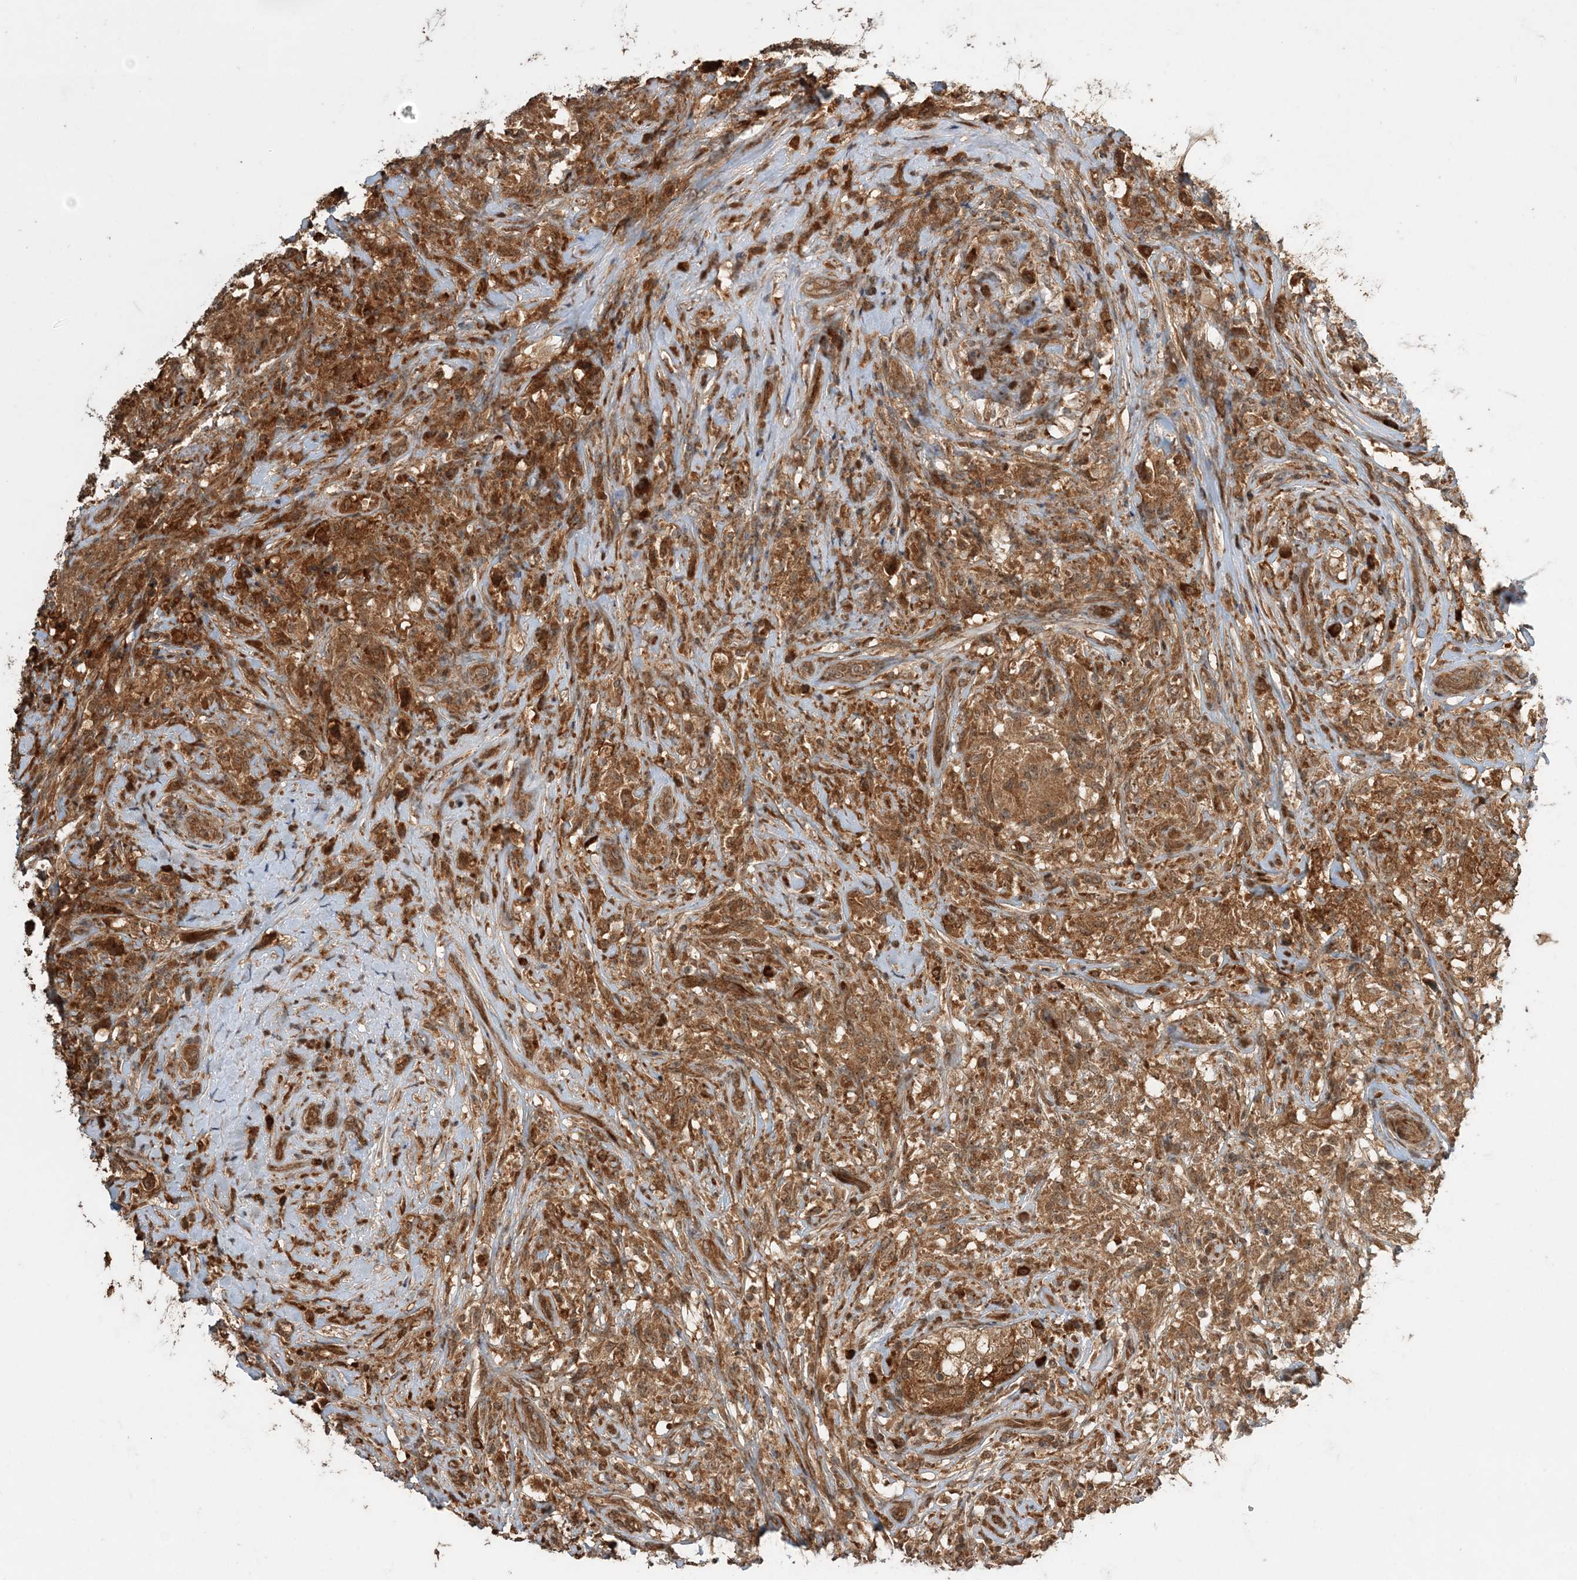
{"staining": {"intensity": "moderate", "quantity": ">75%", "location": "cytoplasmic/membranous,nuclear"}, "tissue": "testis cancer", "cell_type": "Tumor cells", "image_type": "cancer", "snomed": [{"axis": "morphology", "description": "Seminoma, NOS"}, {"axis": "topography", "description": "Testis"}], "caption": "Tumor cells demonstrate medium levels of moderate cytoplasmic/membranous and nuclear positivity in approximately >75% of cells in testis cancer (seminoma).", "gene": "UBTD2", "patient": {"sex": "male", "age": 49}}